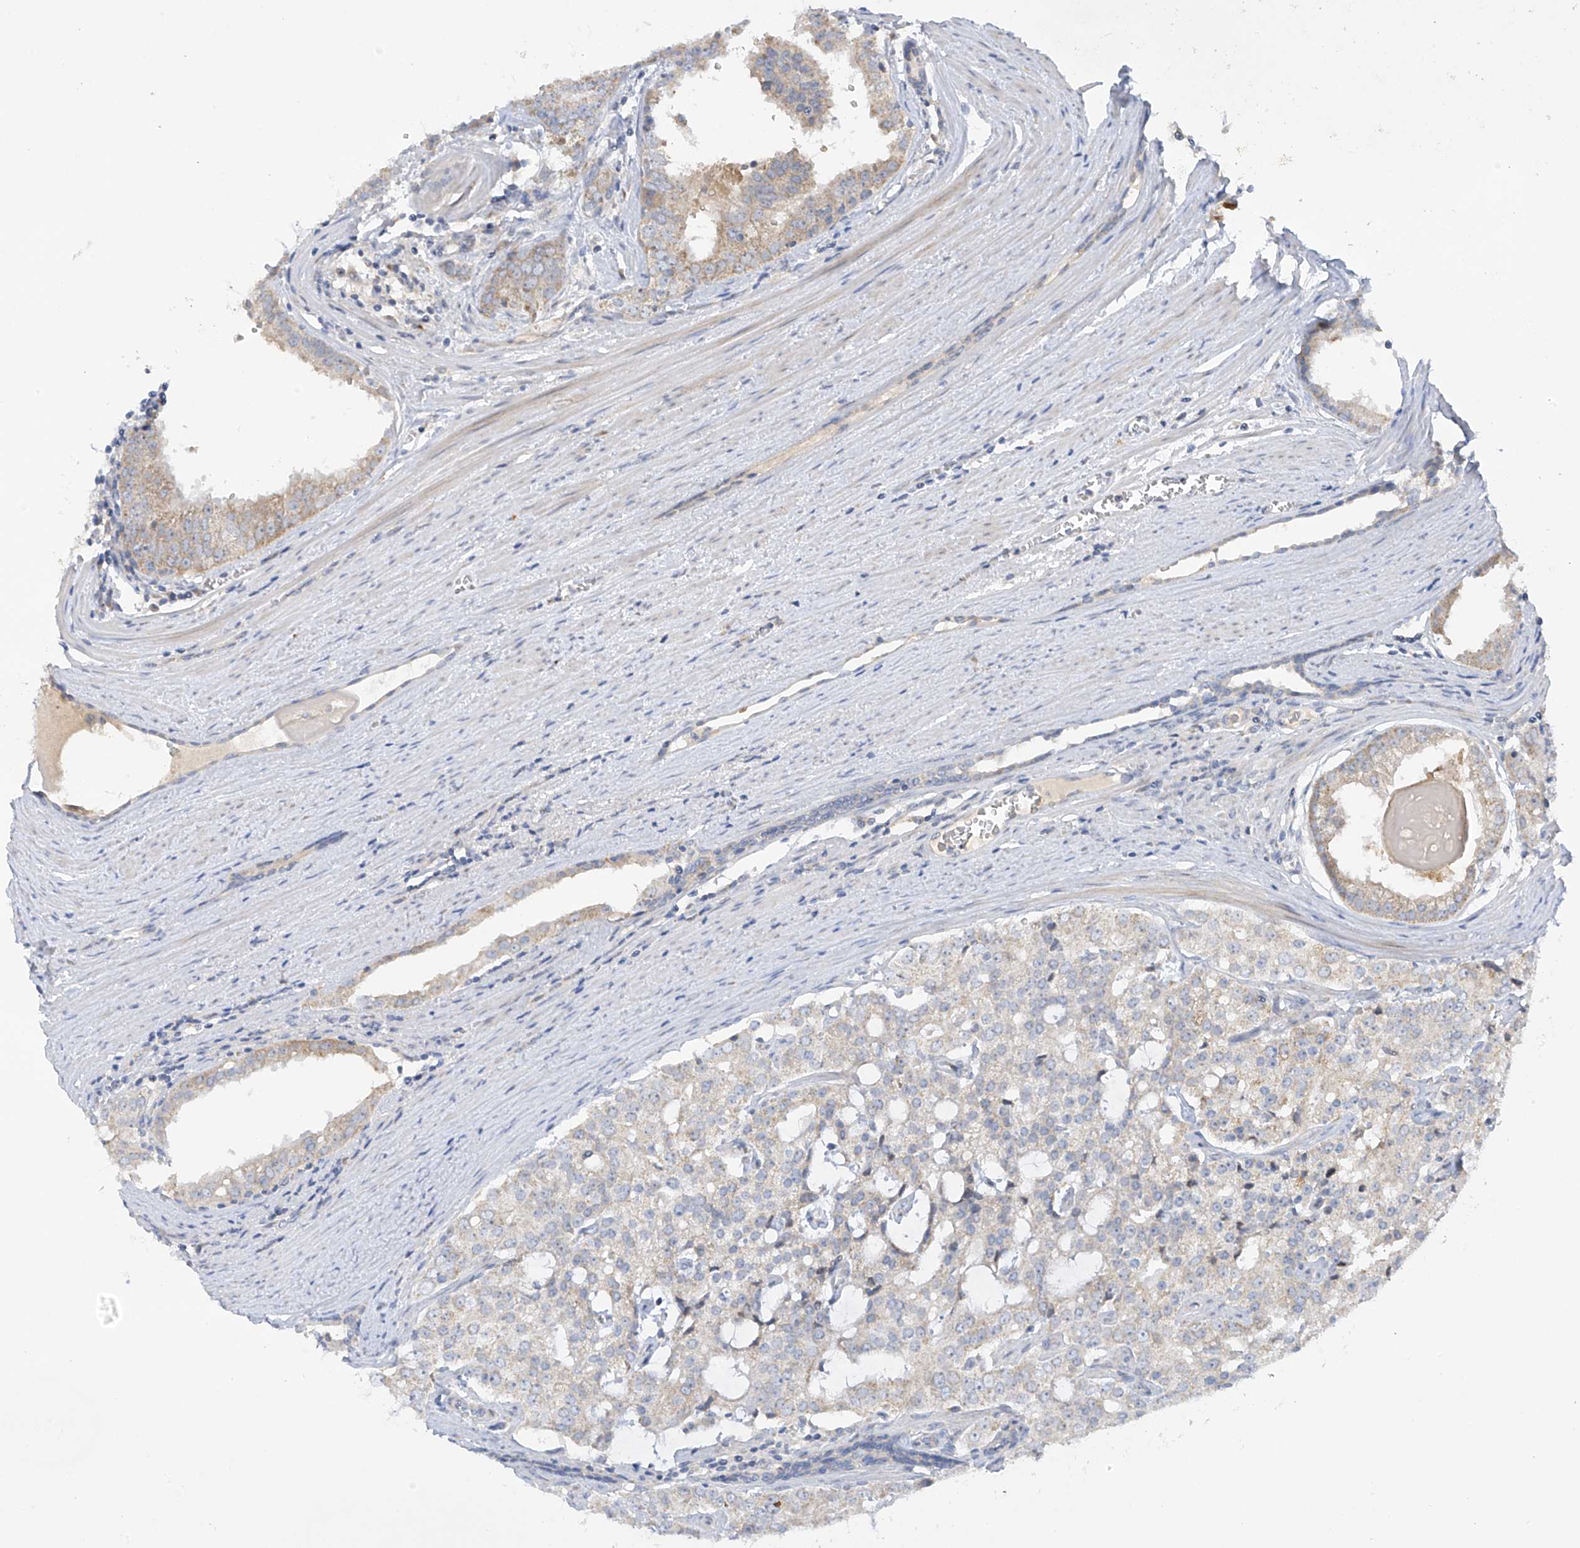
{"staining": {"intensity": "weak", "quantity": "<25%", "location": "cytoplasmic/membranous"}, "tissue": "prostate cancer", "cell_type": "Tumor cells", "image_type": "cancer", "snomed": [{"axis": "morphology", "description": "Adenocarcinoma, High grade"}, {"axis": "topography", "description": "Prostate"}], "caption": "Human prostate cancer stained for a protein using IHC shows no staining in tumor cells.", "gene": "METTL18", "patient": {"sex": "male", "age": 68}}